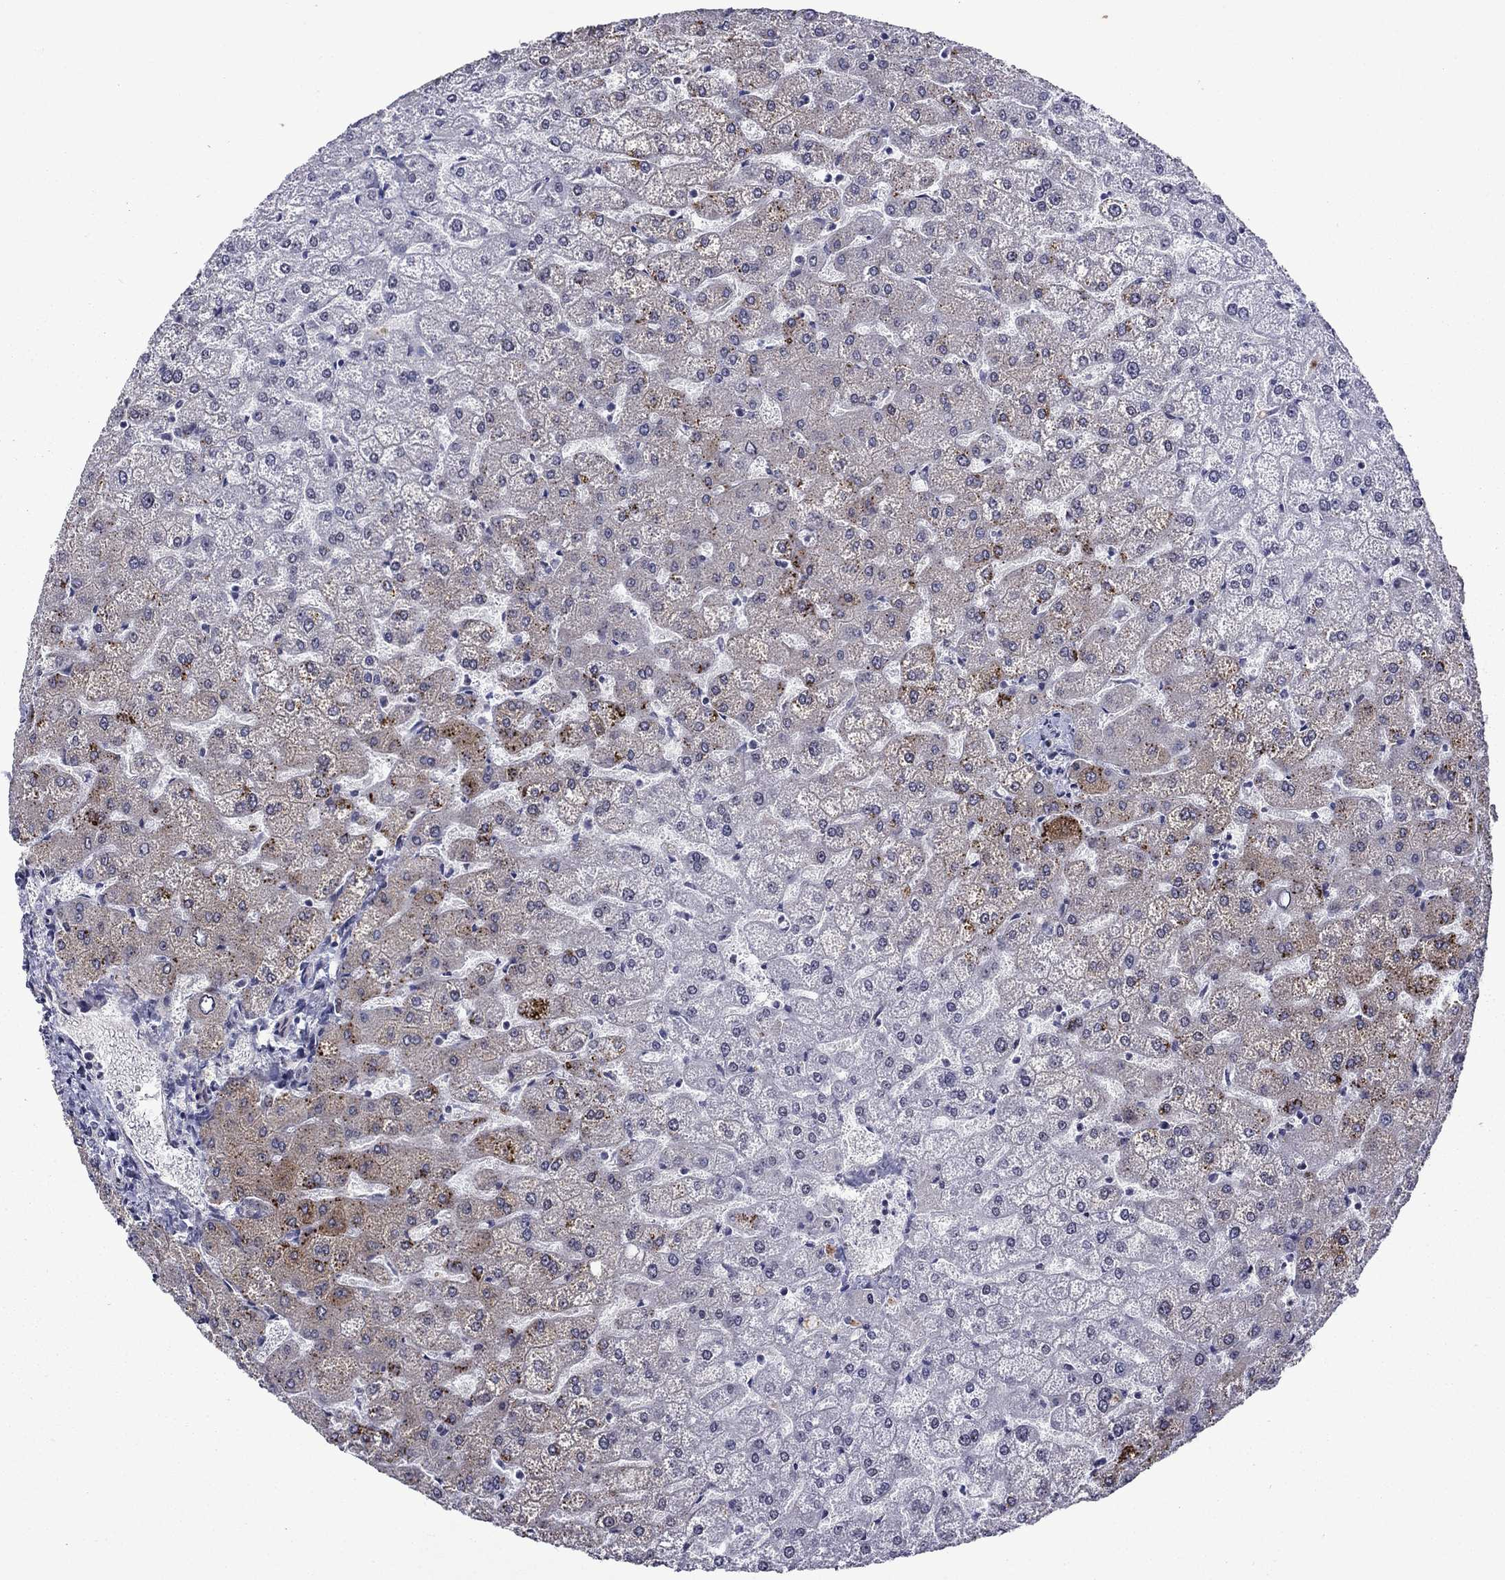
{"staining": {"intensity": "negative", "quantity": "none", "location": "none"}, "tissue": "liver", "cell_type": "Cholangiocytes", "image_type": "normal", "snomed": [{"axis": "morphology", "description": "Normal tissue, NOS"}, {"axis": "topography", "description": "Liver"}], "caption": "Cholangiocytes show no significant positivity in unremarkable liver.", "gene": "SURF2", "patient": {"sex": "female", "age": 32}}